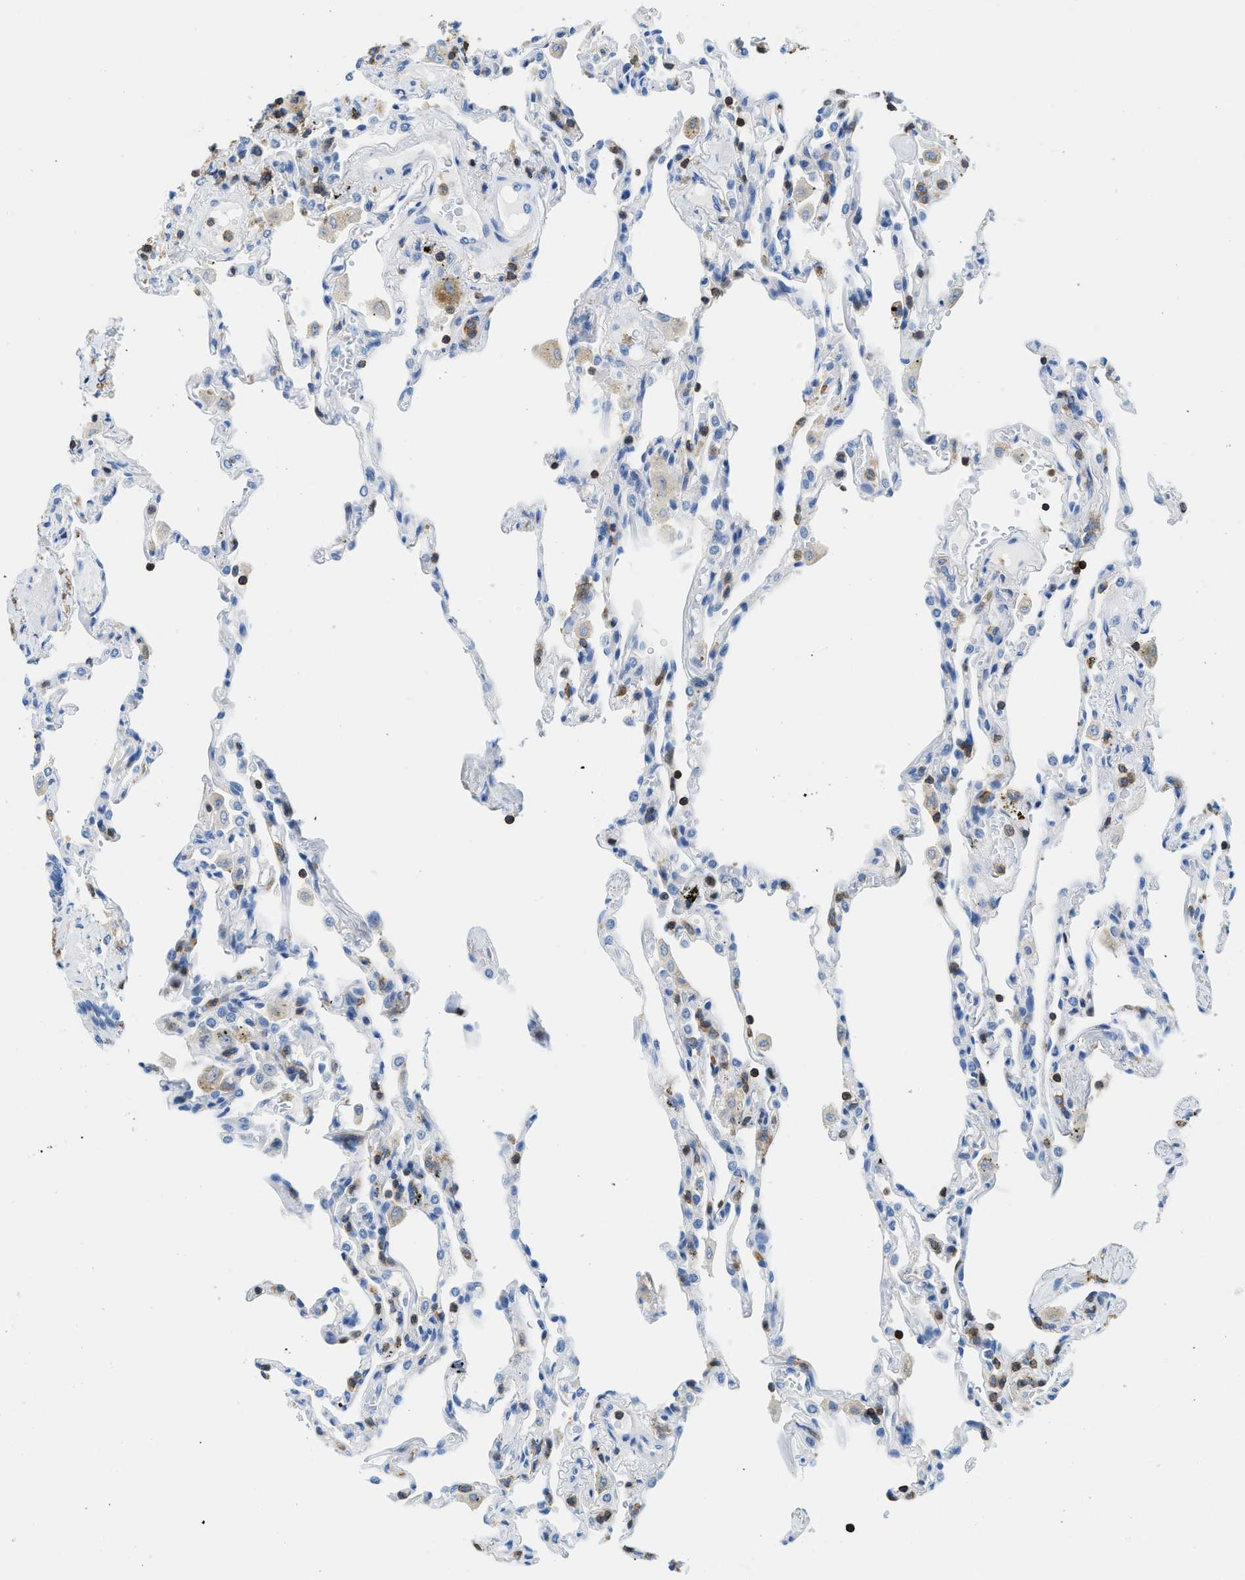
{"staining": {"intensity": "negative", "quantity": "none", "location": "none"}, "tissue": "lung", "cell_type": "Alveolar cells", "image_type": "normal", "snomed": [{"axis": "morphology", "description": "Normal tissue, NOS"}, {"axis": "topography", "description": "Lung"}], "caption": "Immunohistochemistry (IHC) image of benign lung: human lung stained with DAB demonstrates no significant protein expression in alveolar cells.", "gene": "FAM151A", "patient": {"sex": "male", "age": 59}}